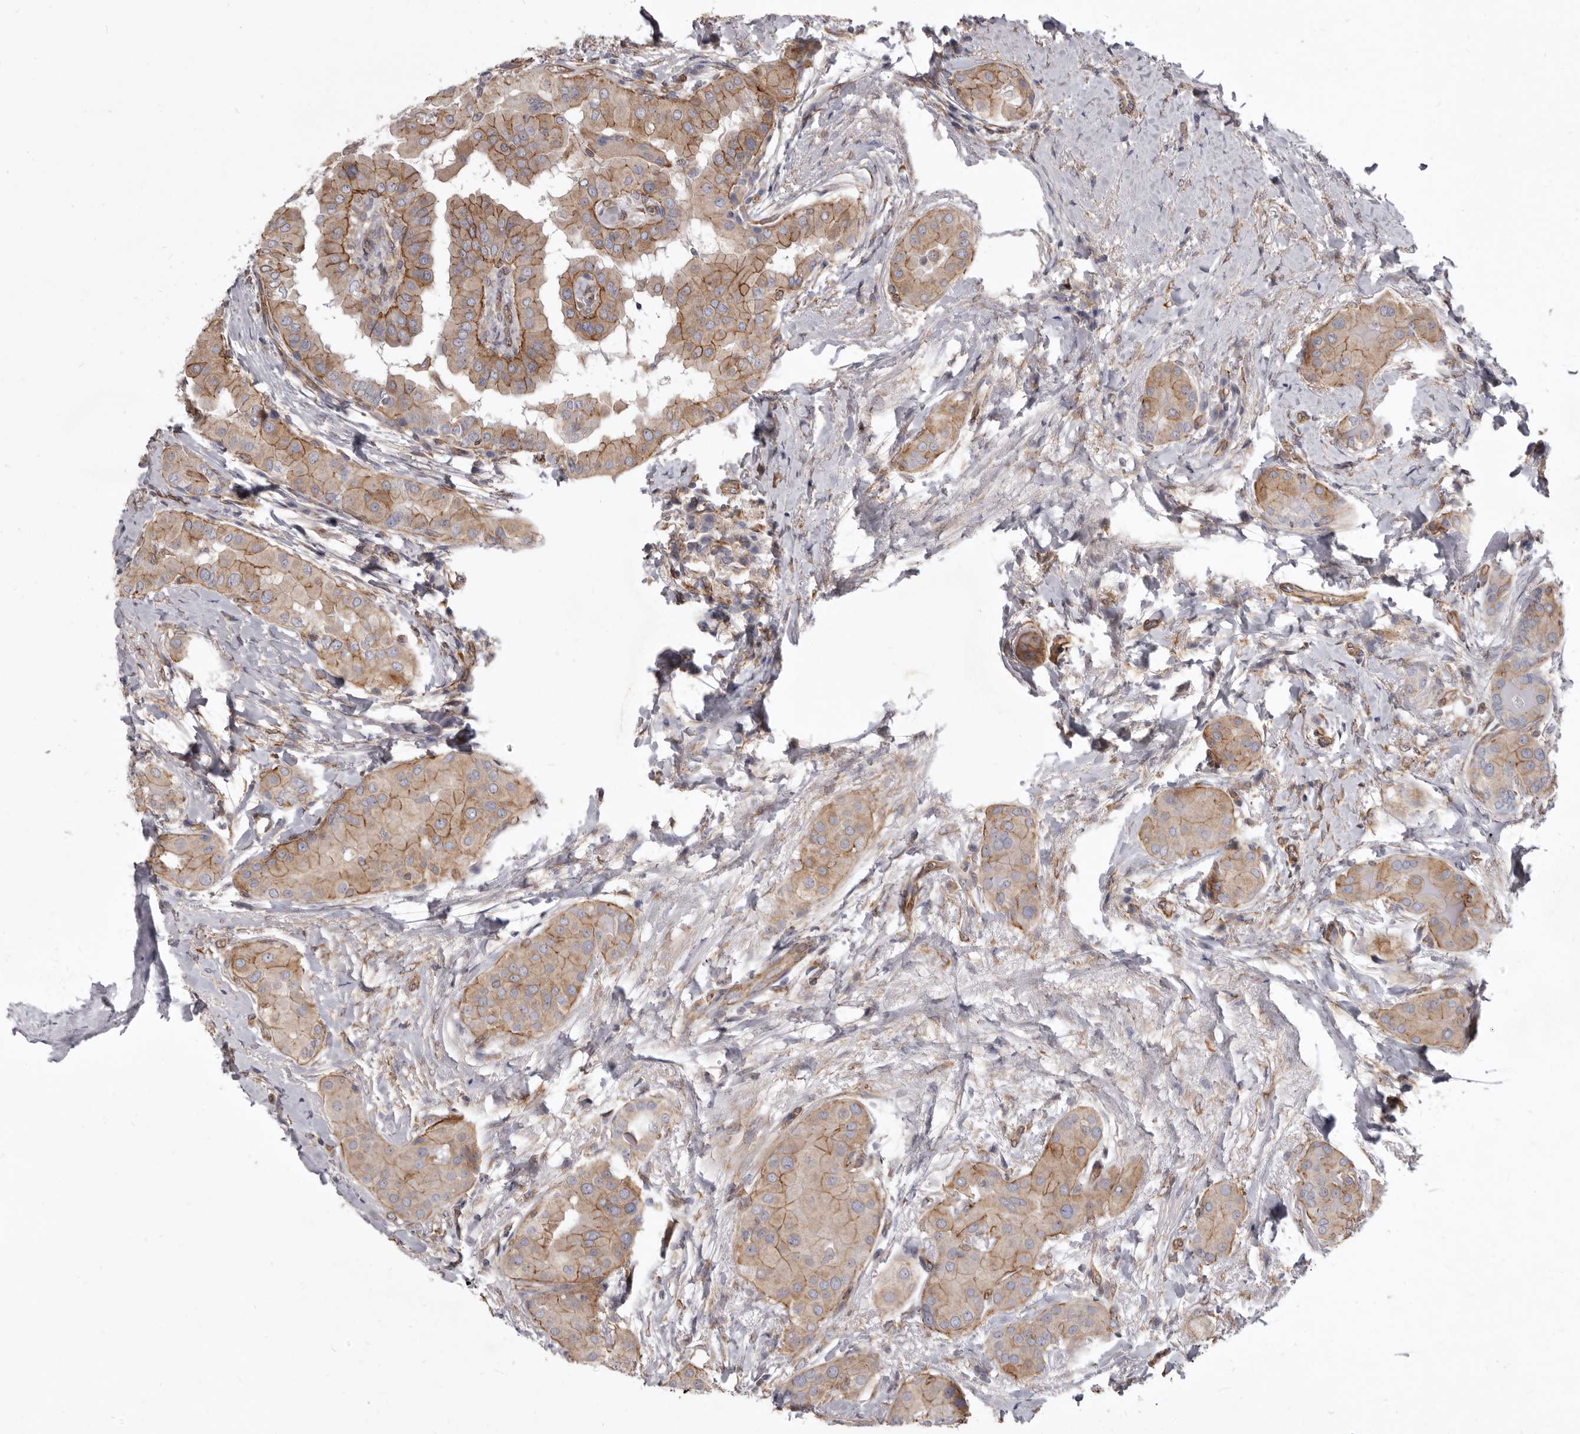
{"staining": {"intensity": "moderate", "quantity": ">75%", "location": "cytoplasmic/membranous"}, "tissue": "thyroid cancer", "cell_type": "Tumor cells", "image_type": "cancer", "snomed": [{"axis": "morphology", "description": "Papillary adenocarcinoma, NOS"}, {"axis": "topography", "description": "Thyroid gland"}], "caption": "Protein expression analysis of thyroid cancer (papillary adenocarcinoma) exhibits moderate cytoplasmic/membranous staining in about >75% of tumor cells.", "gene": "P2RX6", "patient": {"sex": "male", "age": 33}}